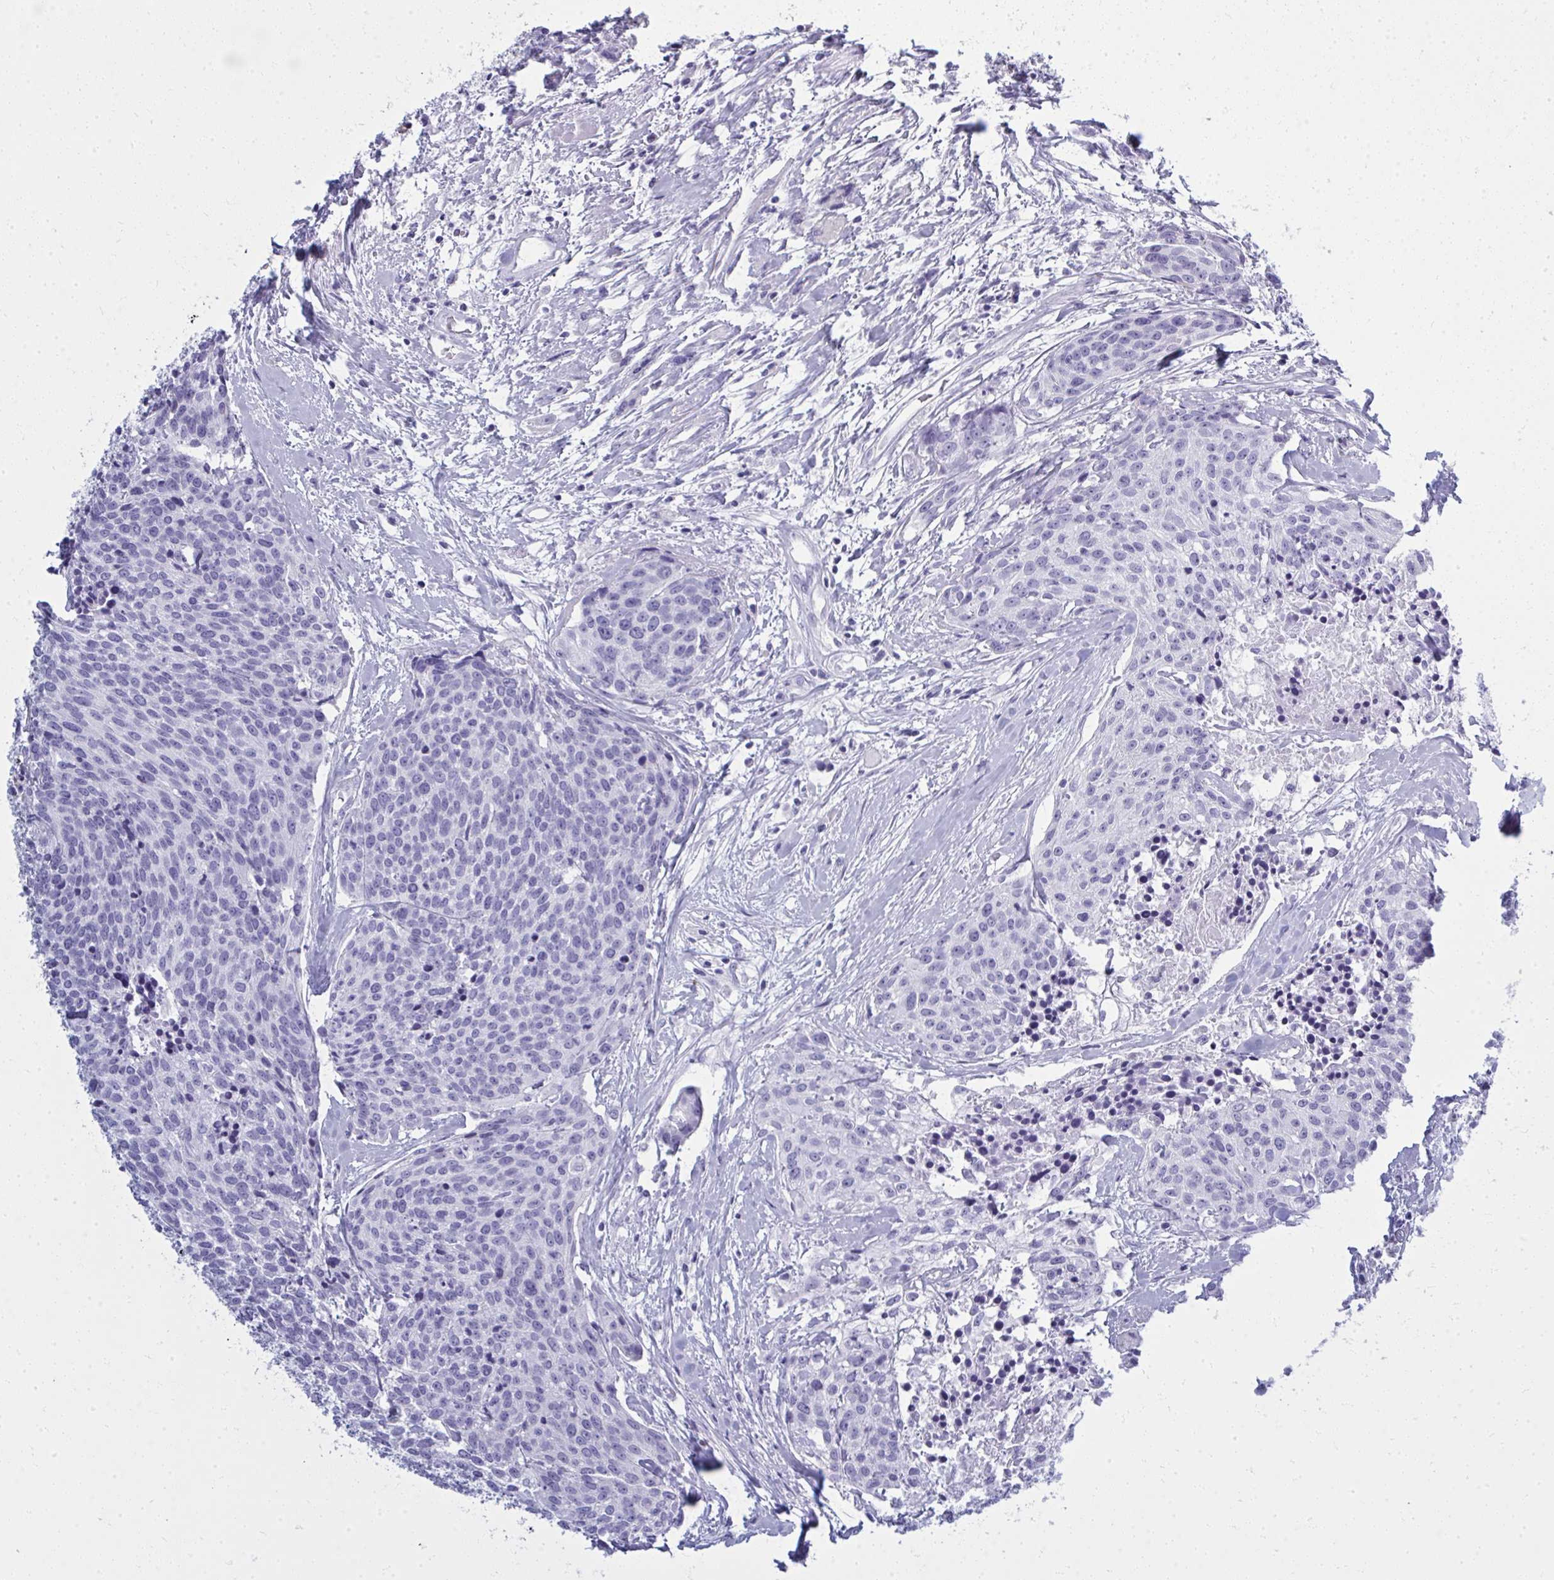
{"staining": {"intensity": "negative", "quantity": "none", "location": "none"}, "tissue": "head and neck cancer", "cell_type": "Tumor cells", "image_type": "cancer", "snomed": [{"axis": "morphology", "description": "Squamous cell carcinoma, NOS"}, {"axis": "topography", "description": "Oral tissue"}, {"axis": "topography", "description": "Head-Neck"}], "caption": "Human head and neck cancer stained for a protein using immunohistochemistry shows no positivity in tumor cells.", "gene": "QDPR", "patient": {"sex": "male", "age": 64}}